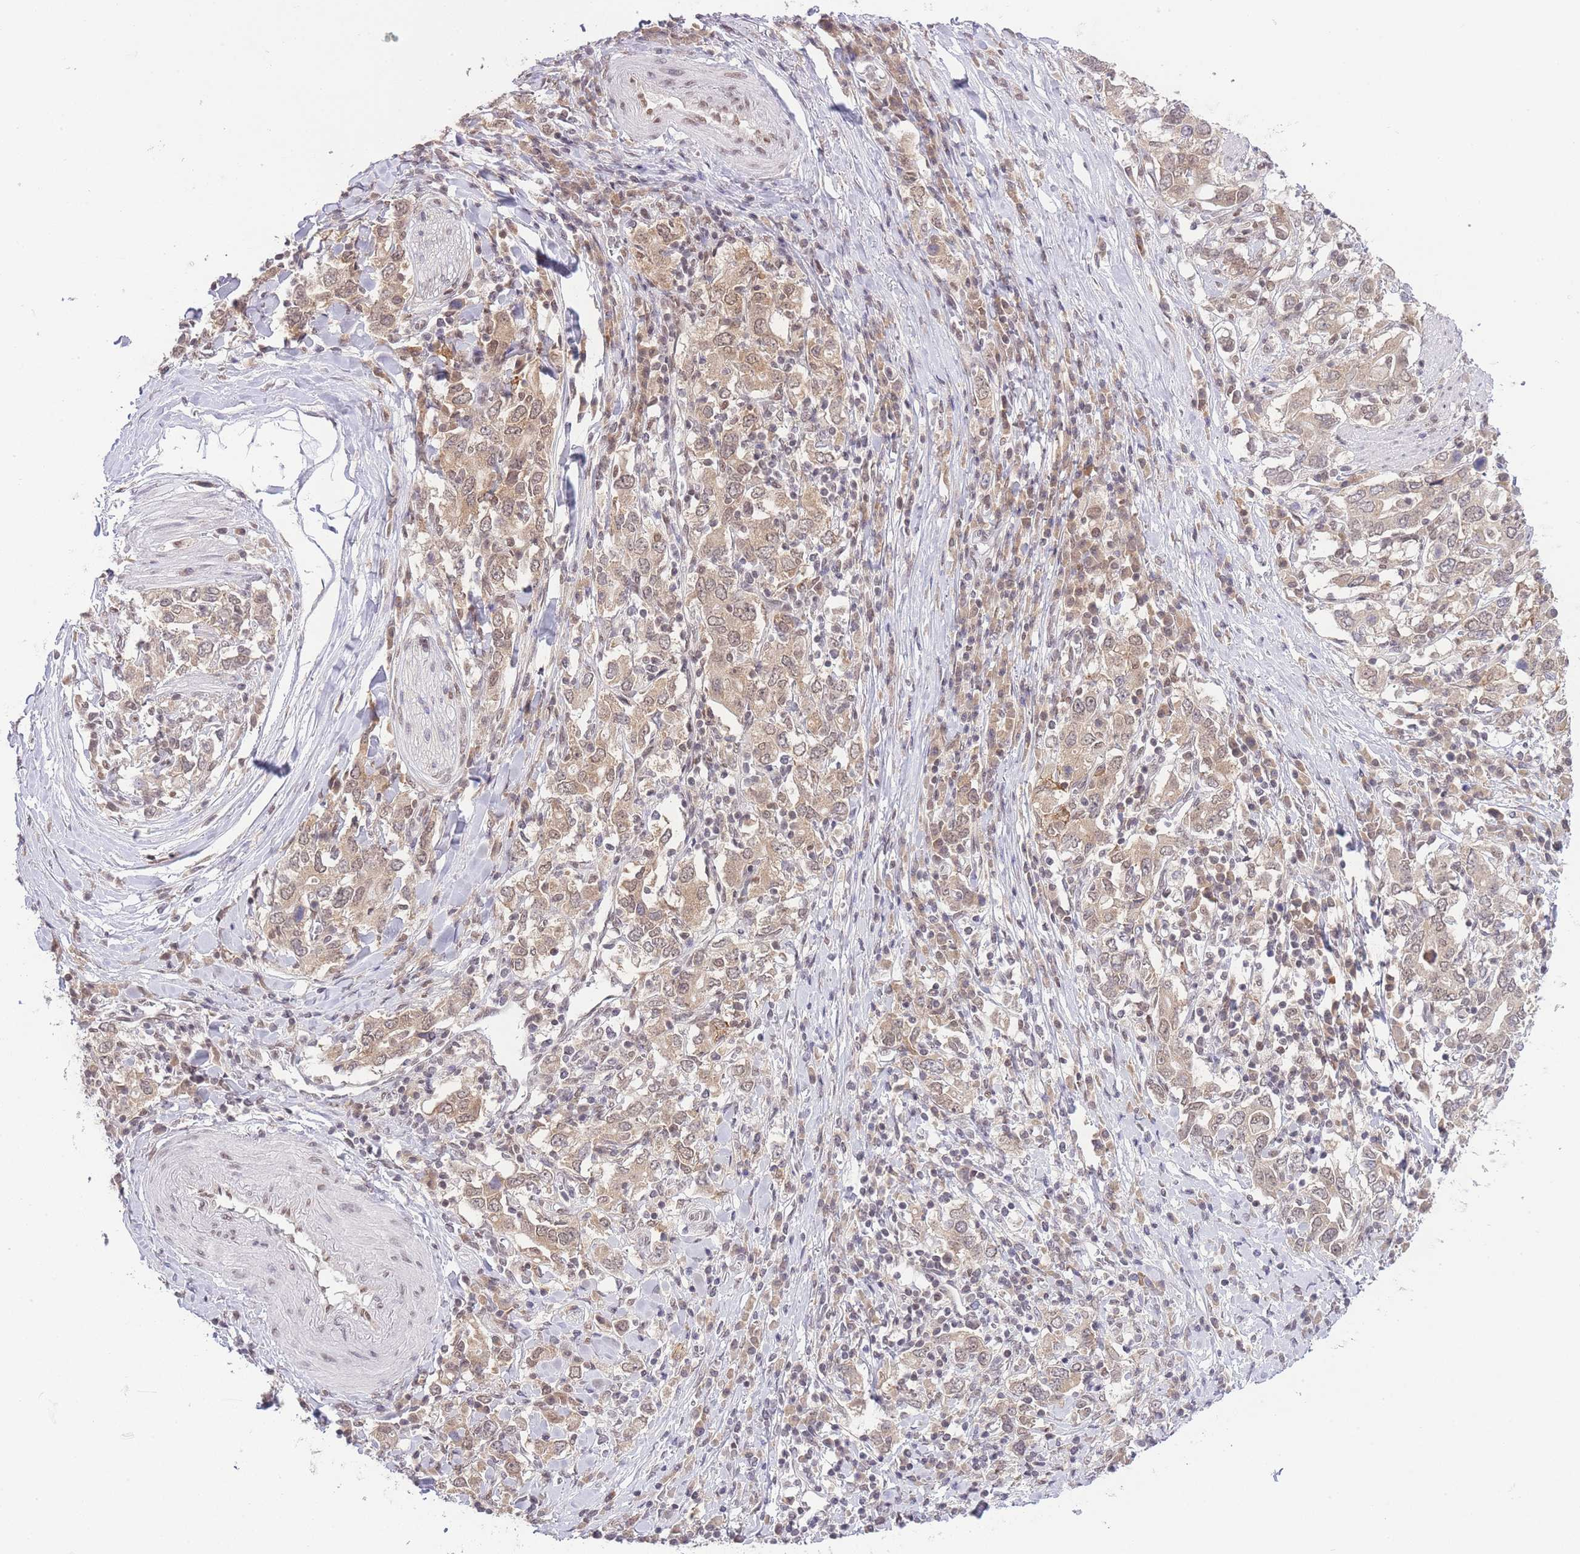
{"staining": {"intensity": "moderate", "quantity": ">75%", "location": "cytoplasmic/membranous,nuclear"}, "tissue": "stomach cancer", "cell_type": "Tumor cells", "image_type": "cancer", "snomed": [{"axis": "morphology", "description": "Adenocarcinoma, NOS"}, {"axis": "topography", "description": "Stomach, upper"}, {"axis": "topography", "description": "Stomach"}], "caption": "Immunohistochemistry (IHC) (DAB) staining of adenocarcinoma (stomach) shows moderate cytoplasmic/membranous and nuclear protein positivity in approximately >75% of tumor cells.", "gene": "TMED3", "patient": {"sex": "male", "age": 62}}